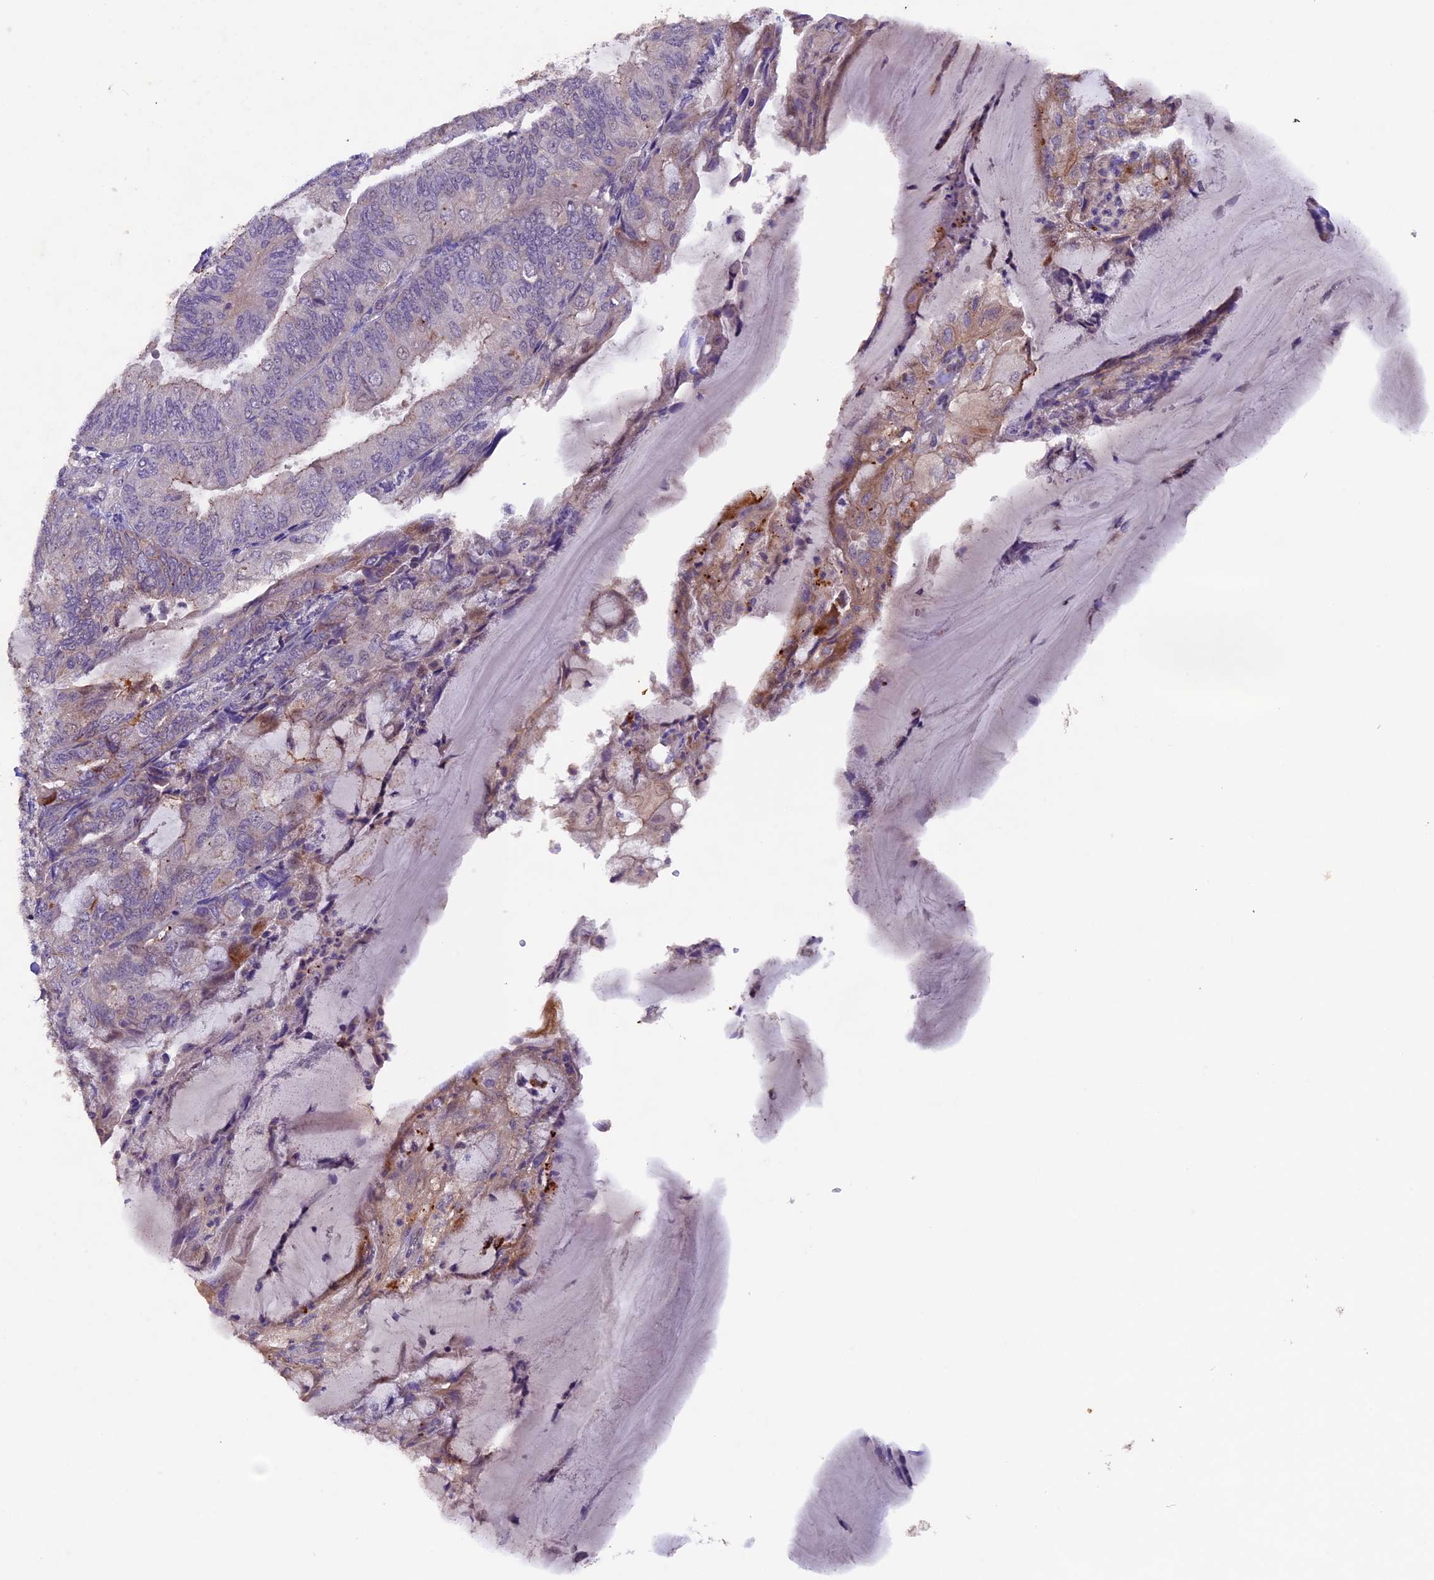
{"staining": {"intensity": "weak", "quantity": "<25%", "location": "cytoplasmic/membranous"}, "tissue": "endometrial cancer", "cell_type": "Tumor cells", "image_type": "cancer", "snomed": [{"axis": "morphology", "description": "Adenocarcinoma, NOS"}, {"axis": "topography", "description": "Endometrium"}], "caption": "IHC of human endometrial cancer (adenocarcinoma) reveals no positivity in tumor cells. (DAB (3,3'-diaminobenzidine) immunohistochemistry with hematoxylin counter stain).", "gene": "NCK2", "patient": {"sex": "female", "age": 81}}